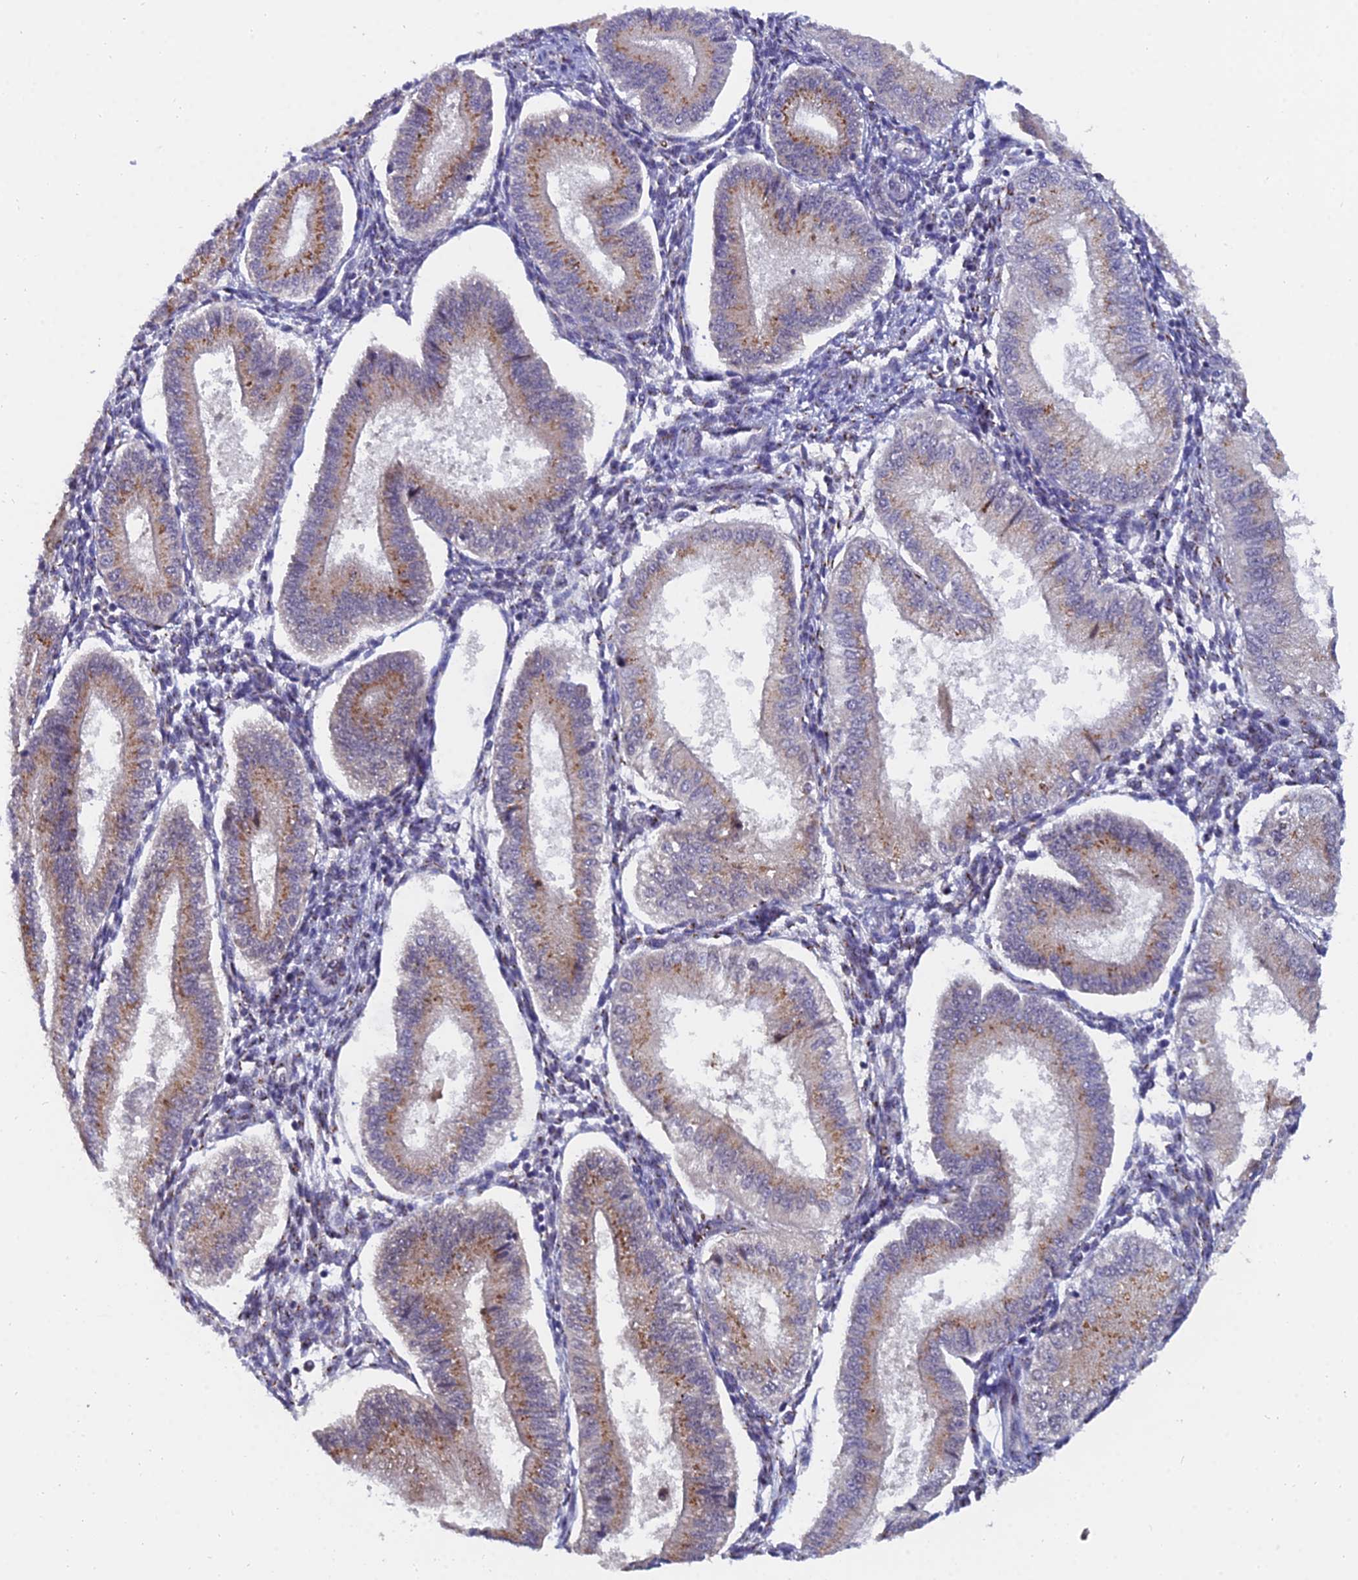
{"staining": {"intensity": "weak", "quantity": "25%-75%", "location": "nuclear"}, "tissue": "endometrium", "cell_type": "Cells in endometrial stroma", "image_type": "normal", "snomed": [{"axis": "morphology", "description": "Normal tissue, NOS"}, {"axis": "topography", "description": "Endometrium"}], "caption": "Immunohistochemistry (IHC) of benign endometrium shows low levels of weak nuclear staining in about 25%-75% of cells in endometrial stroma.", "gene": "THOC3", "patient": {"sex": "female", "age": 39}}